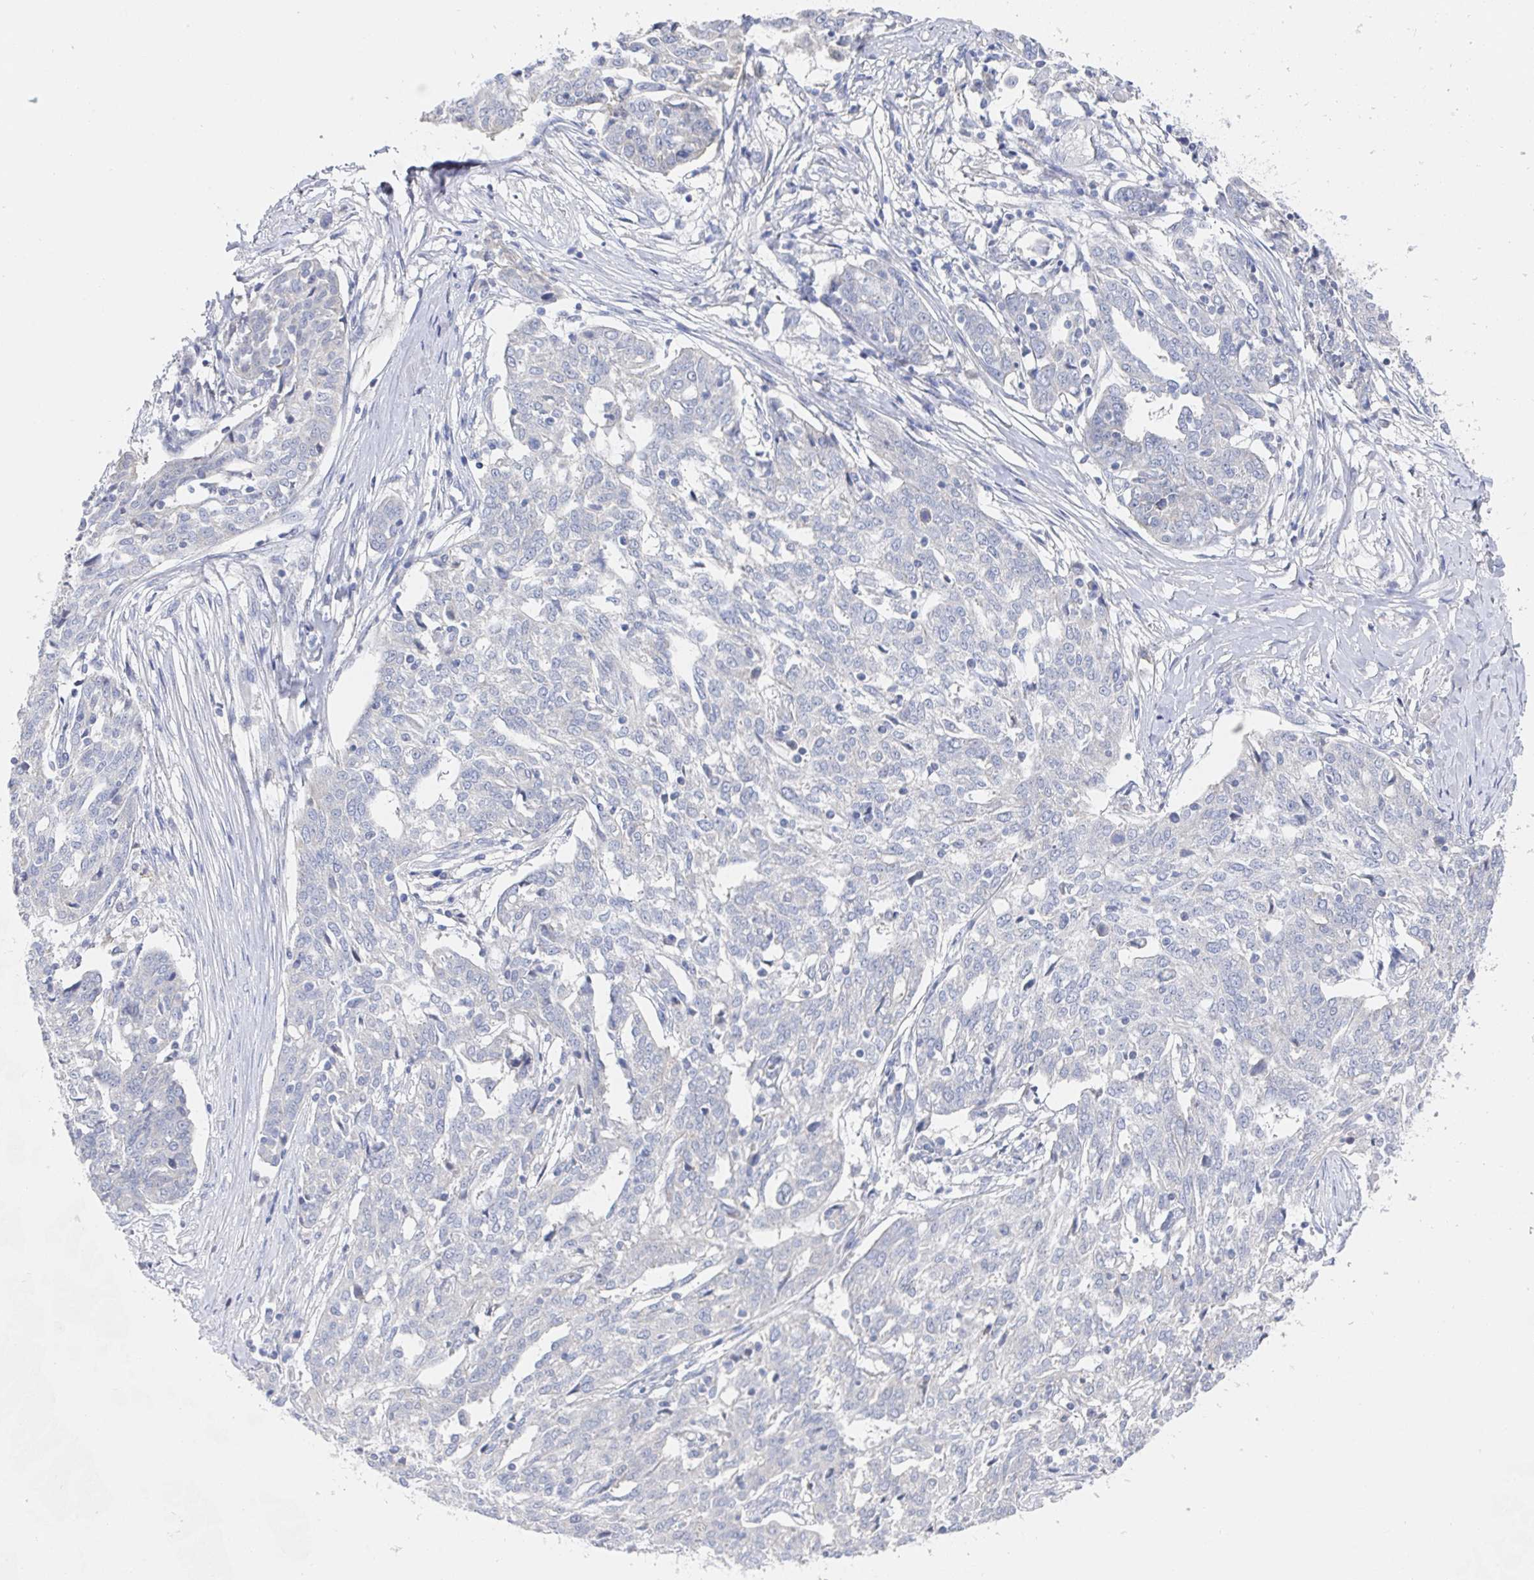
{"staining": {"intensity": "negative", "quantity": "none", "location": "none"}, "tissue": "ovarian cancer", "cell_type": "Tumor cells", "image_type": "cancer", "snomed": [{"axis": "morphology", "description": "Cystadenocarcinoma, serous, NOS"}, {"axis": "topography", "description": "Ovary"}], "caption": "Immunohistochemistry (IHC) image of neoplastic tissue: human ovarian cancer stained with DAB (3,3'-diaminobenzidine) shows no significant protein expression in tumor cells.", "gene": "ZNF430", "patient": {"sex": "female", "age": 67}}